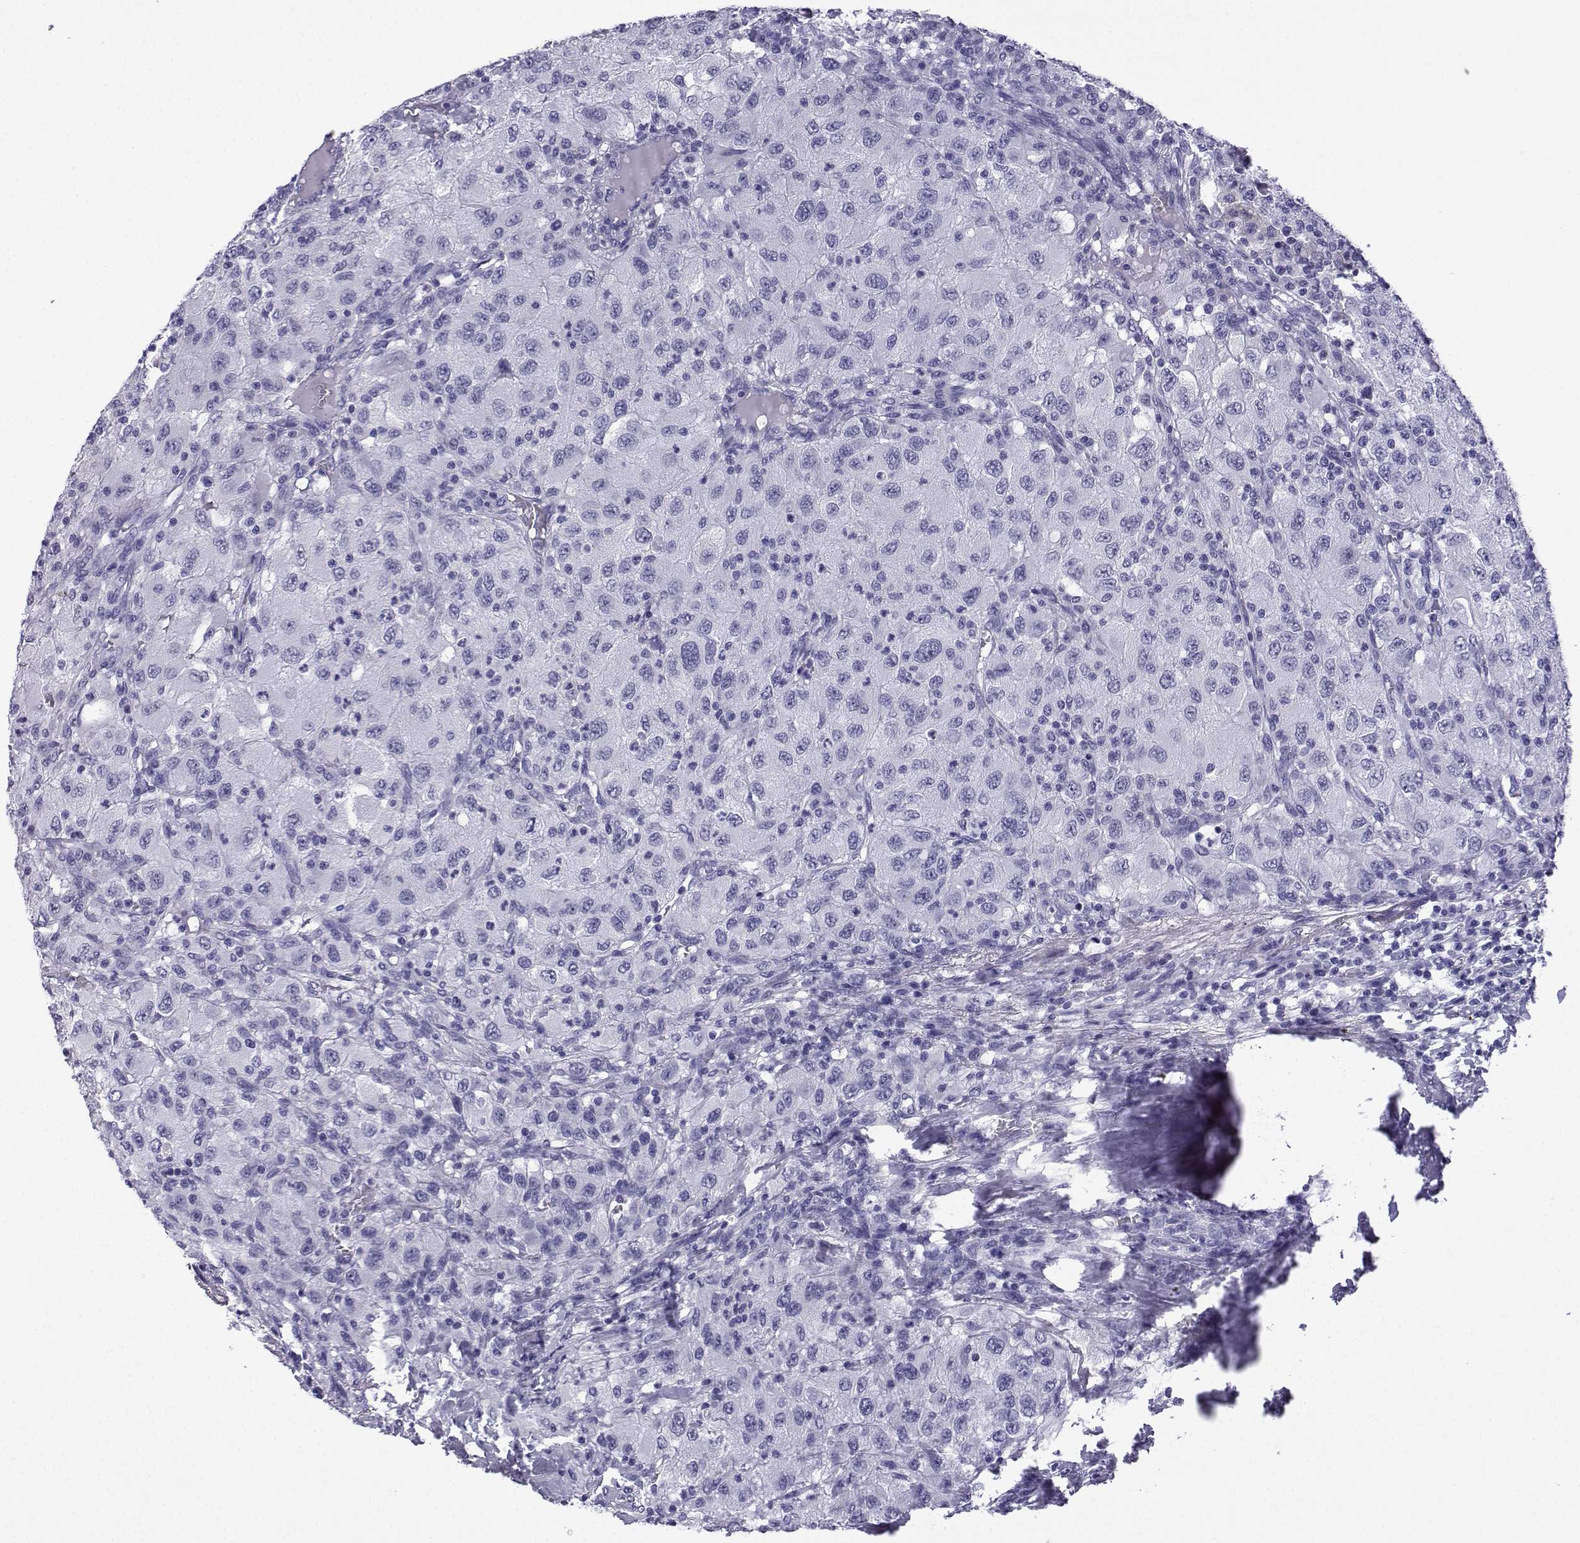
{"staining": {"intensity": "negative", "quantity": "none", "location": "none"}, "tissue": "renal cancer", "cell_type": "Tumor cells", "image_type": "cancer", "snomed": [{"axis": "morphology", "description": "Adenocarcinoma, NOS"}, {"axis": "topography", "description": "Kidney"}], "caption": "IHC image of neoplastic tissue: human renal adenocarcinoma stained with DAB exhibits no significant protein staining in tumor cells. (IHC, brightfield microscopy, high magnification).", "gene": "MRGBP", "patient": {"sex": "female", "age": 67}}